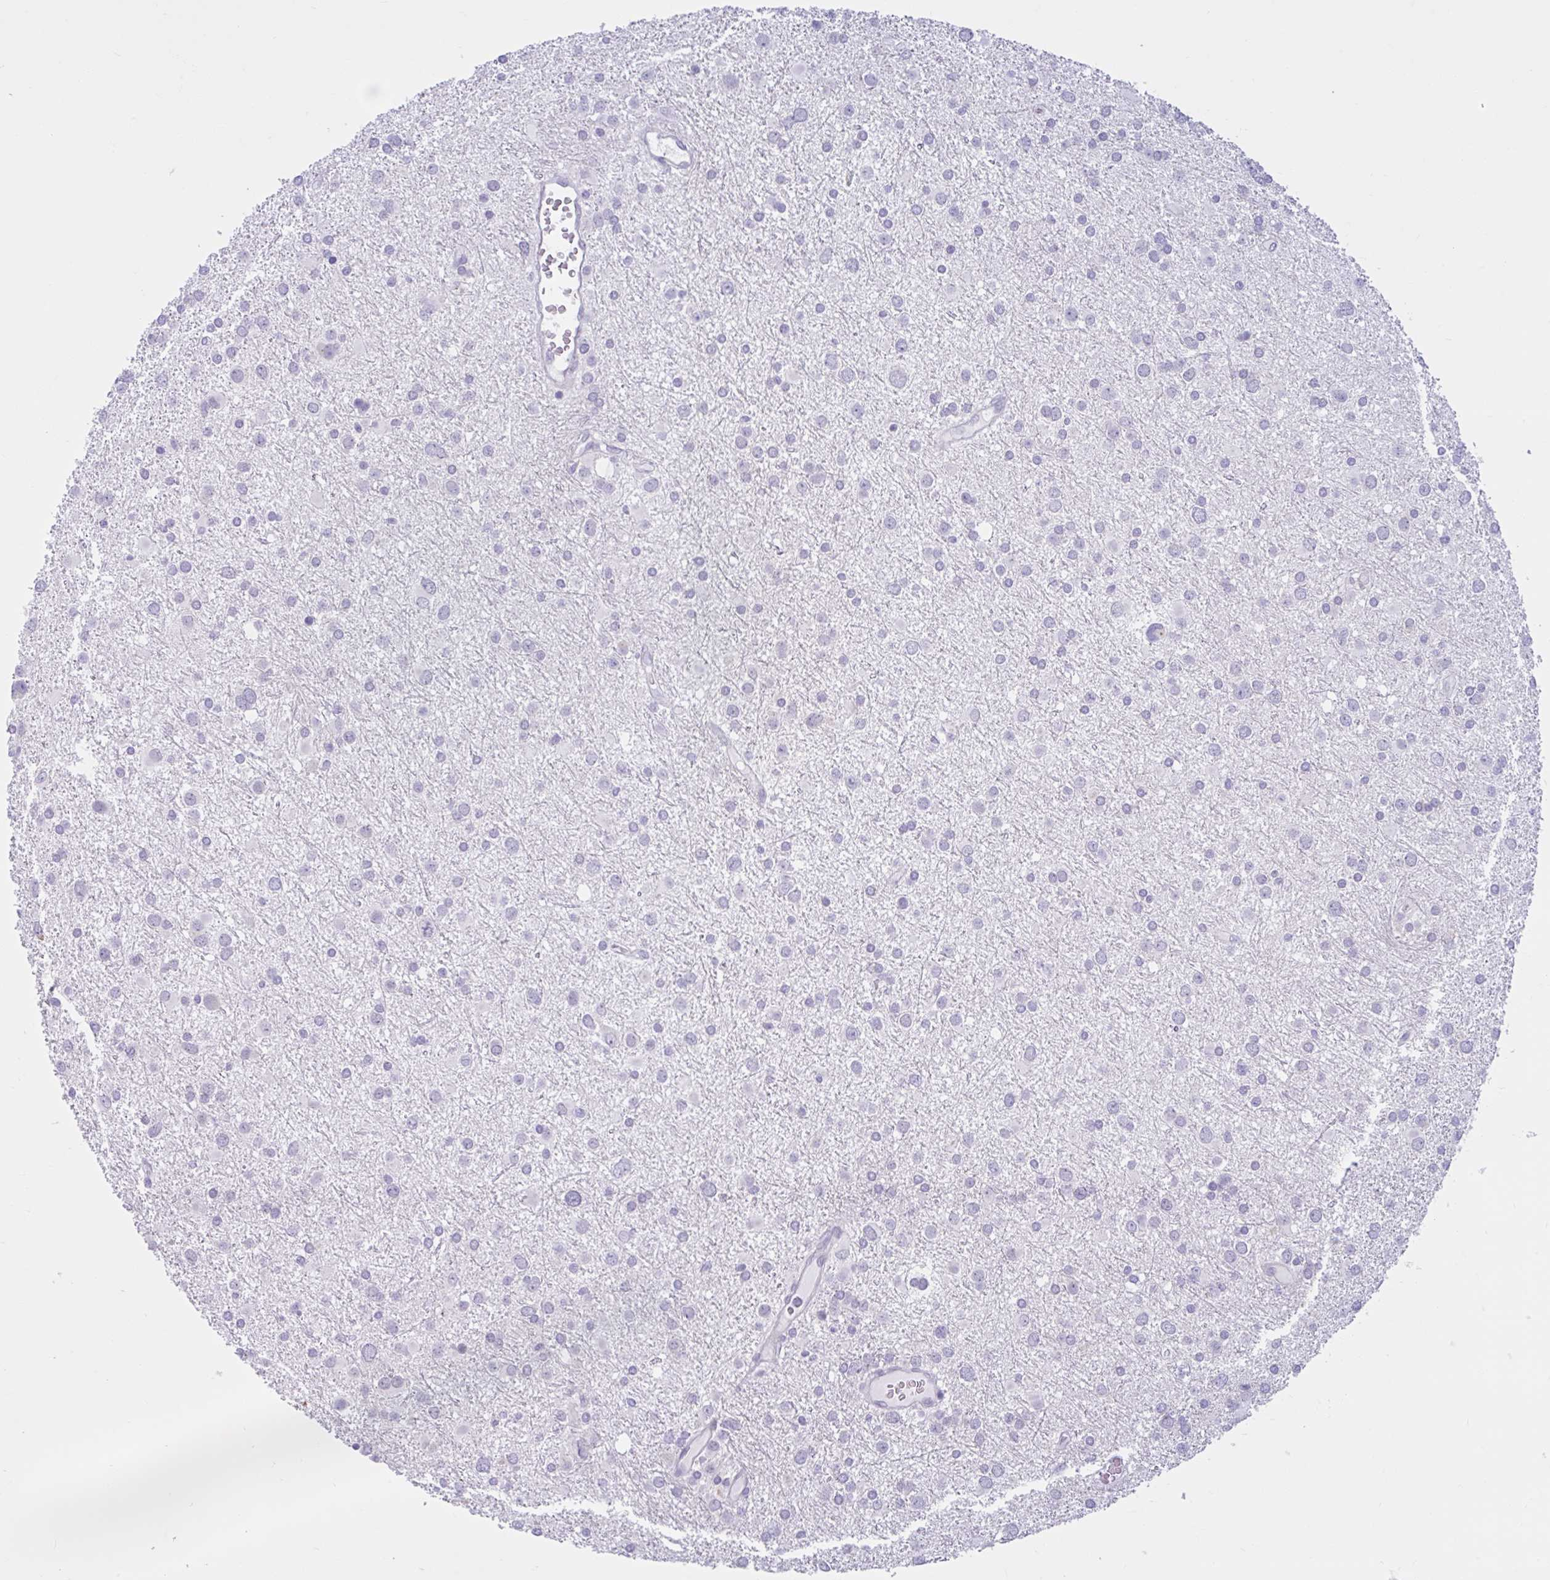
{"staining": {"intensity": "negative", "quantity": "none", "location": "none"}, "tissue": "glioma", "cell_type": "Tumor cells", "image_type": "cancer", "snomed": [{"axis": "morphology", "description": "Glioma, malignant, Low grade"}, {"axis": "topography", "description": "Brain"}], "caption": "IHC histopathology image of human malignant glioma (low-grade) stained for a protein (brown), which shows no staining in tumor cells.", "gene": "CEP120", "patient": {"sex": "female", "age": 32}}